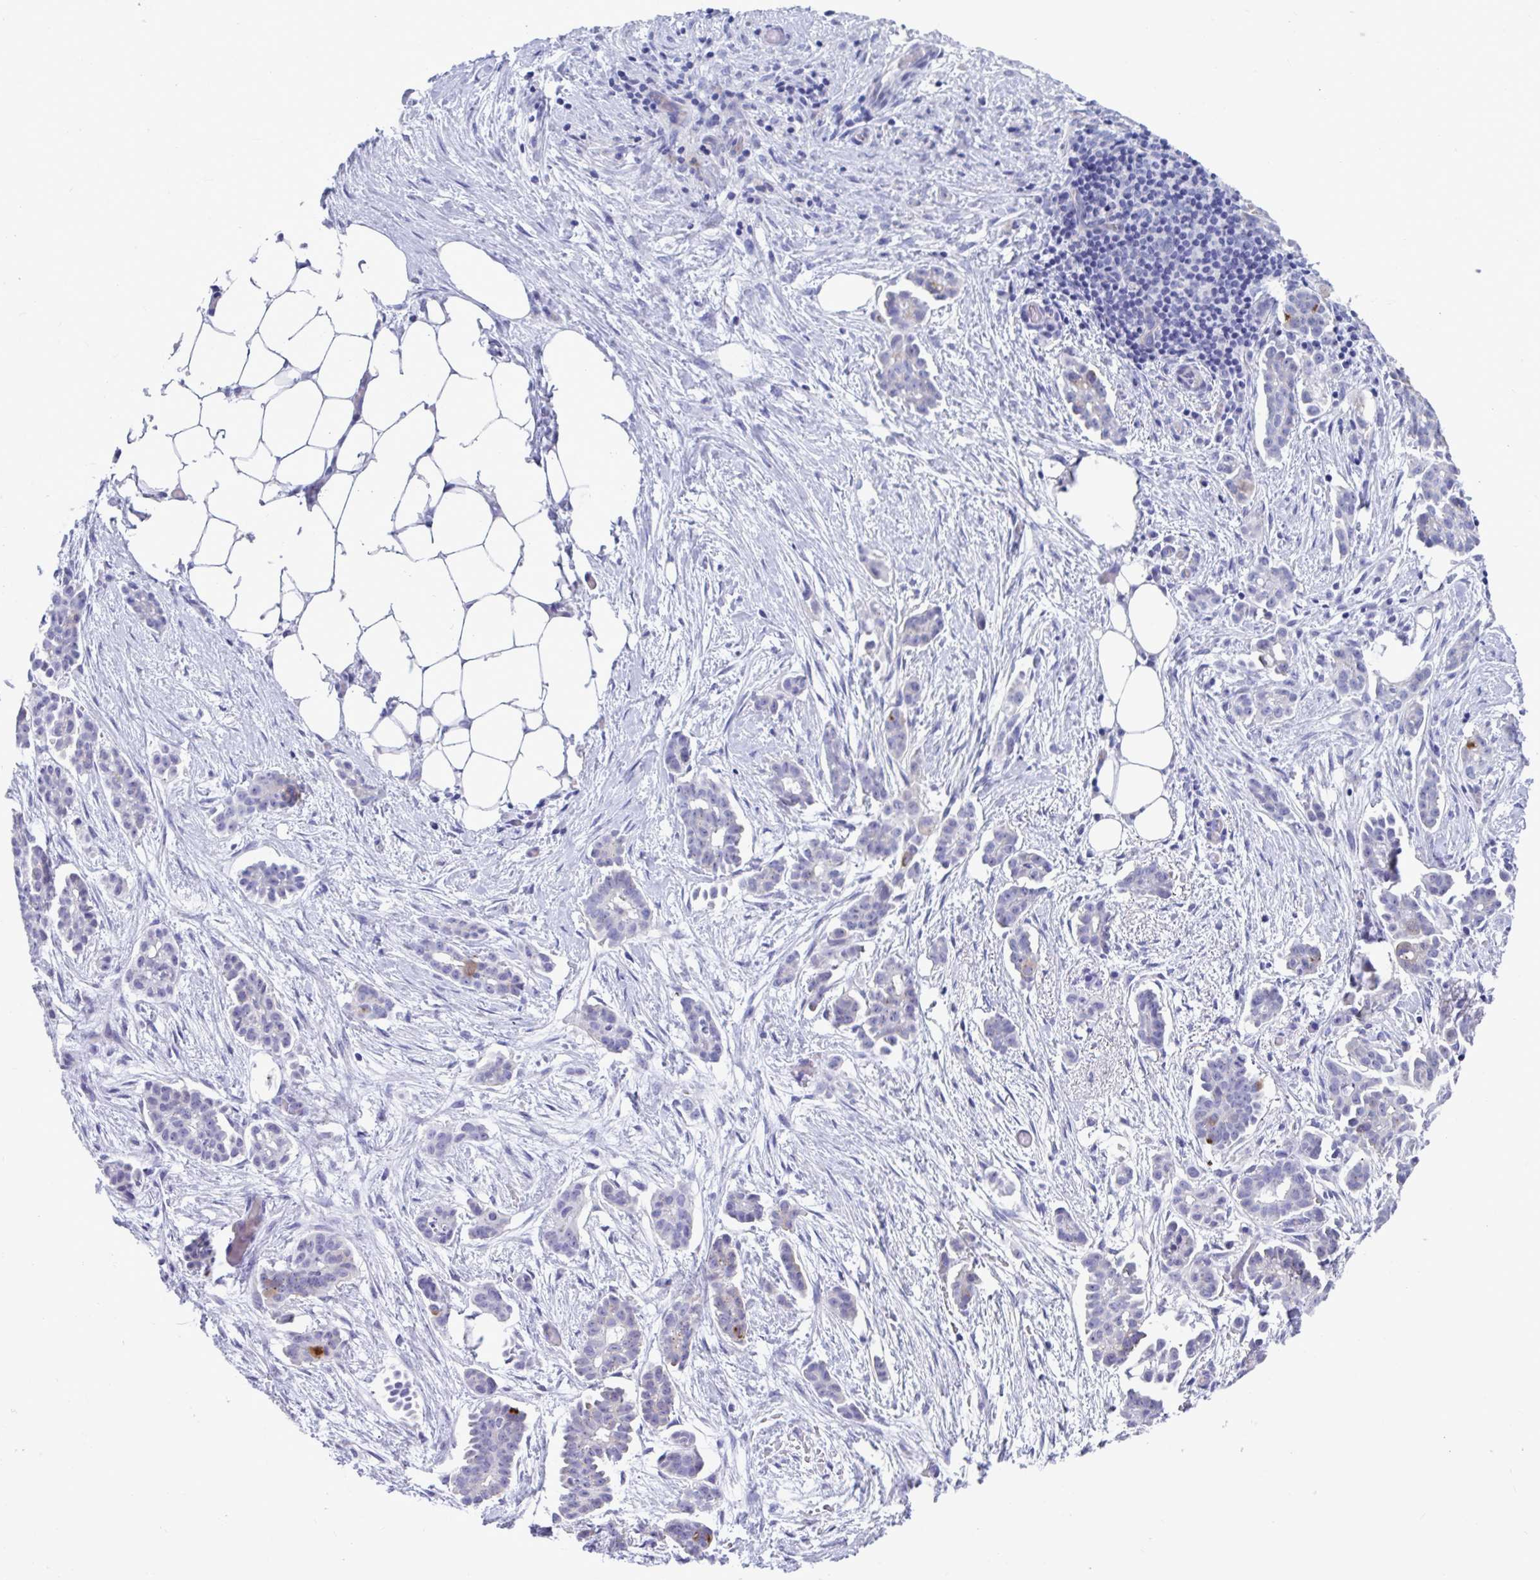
{"staining": {"intensity": "negative", "quantity": "none", "location": "none"}, "tissue": "ovarian cancer", "cell_type": "Tumor cells", "image_type": "cancer", "snomed": [{"axis": "morphology", "description": "Cystadenocarcinoma, serous, NOS"}, {"axis": "topography", "description": "Ovary"}], "caption": "Immunohistochemical staining of human ovarian cancer shows no significant staining in tumor cells.", "gene": "TTC30B", "patient": {"sex": "female", "age": 50}}